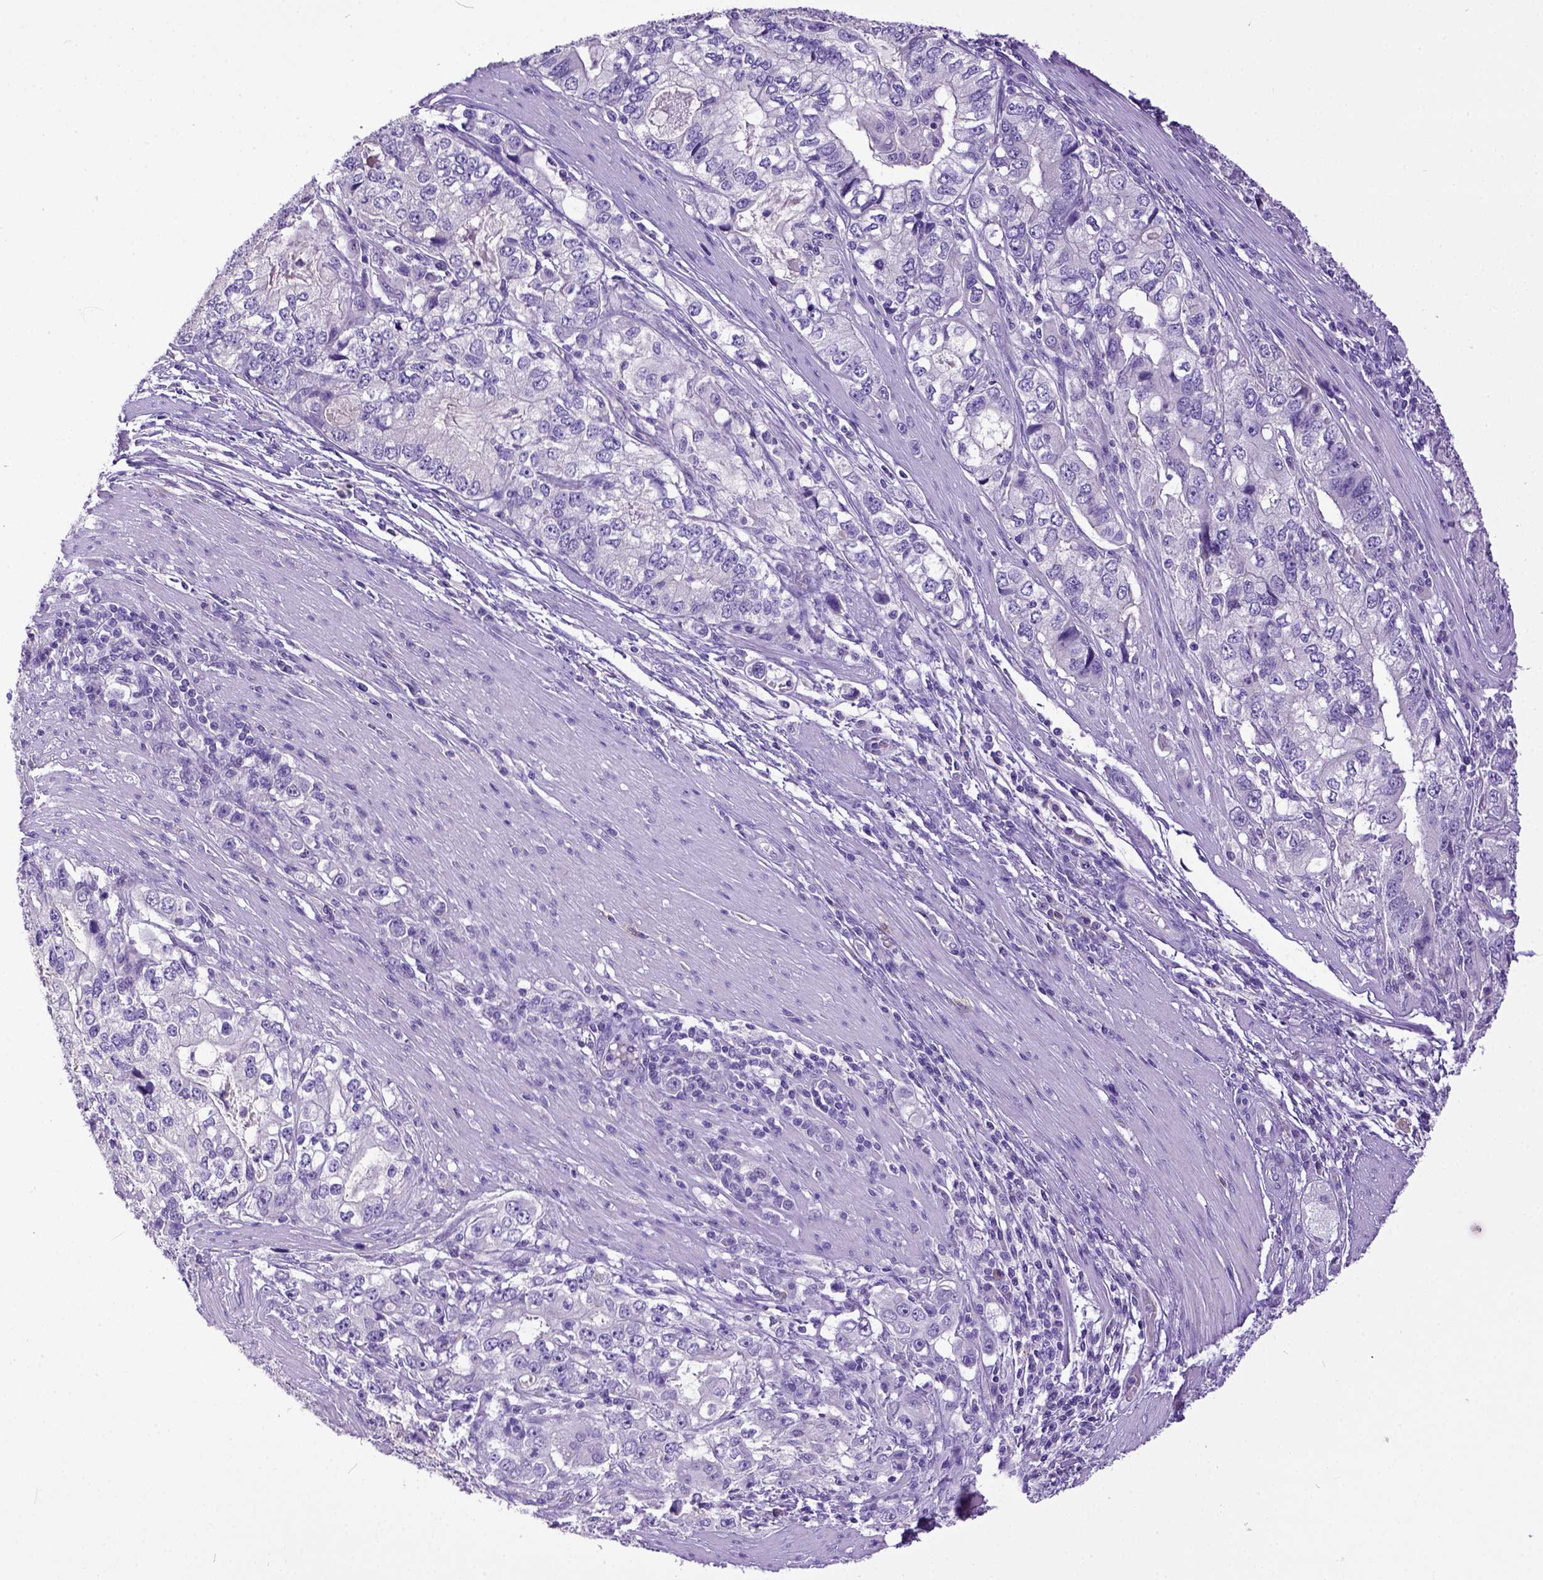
{"staining": {"intensity": "negative", "quantity": "none", "location": "none"}, "tissue": "stomach cancer", "cell_type": "Tumor cells", "image_type": "cancer", "snomed": [{"axis": "morphology", "description": "Adenocarcinoma, NOS"}, {"axis": "topography", "description": "Stomach, lower"}], "caption": "Adenocarcinoma (stomach) stained for a protein using immunohistochemistry (IHC) exhibits no positivity tumor cells.", "gene": "KIT", "patient": {"sex": "female", "age": 72}}